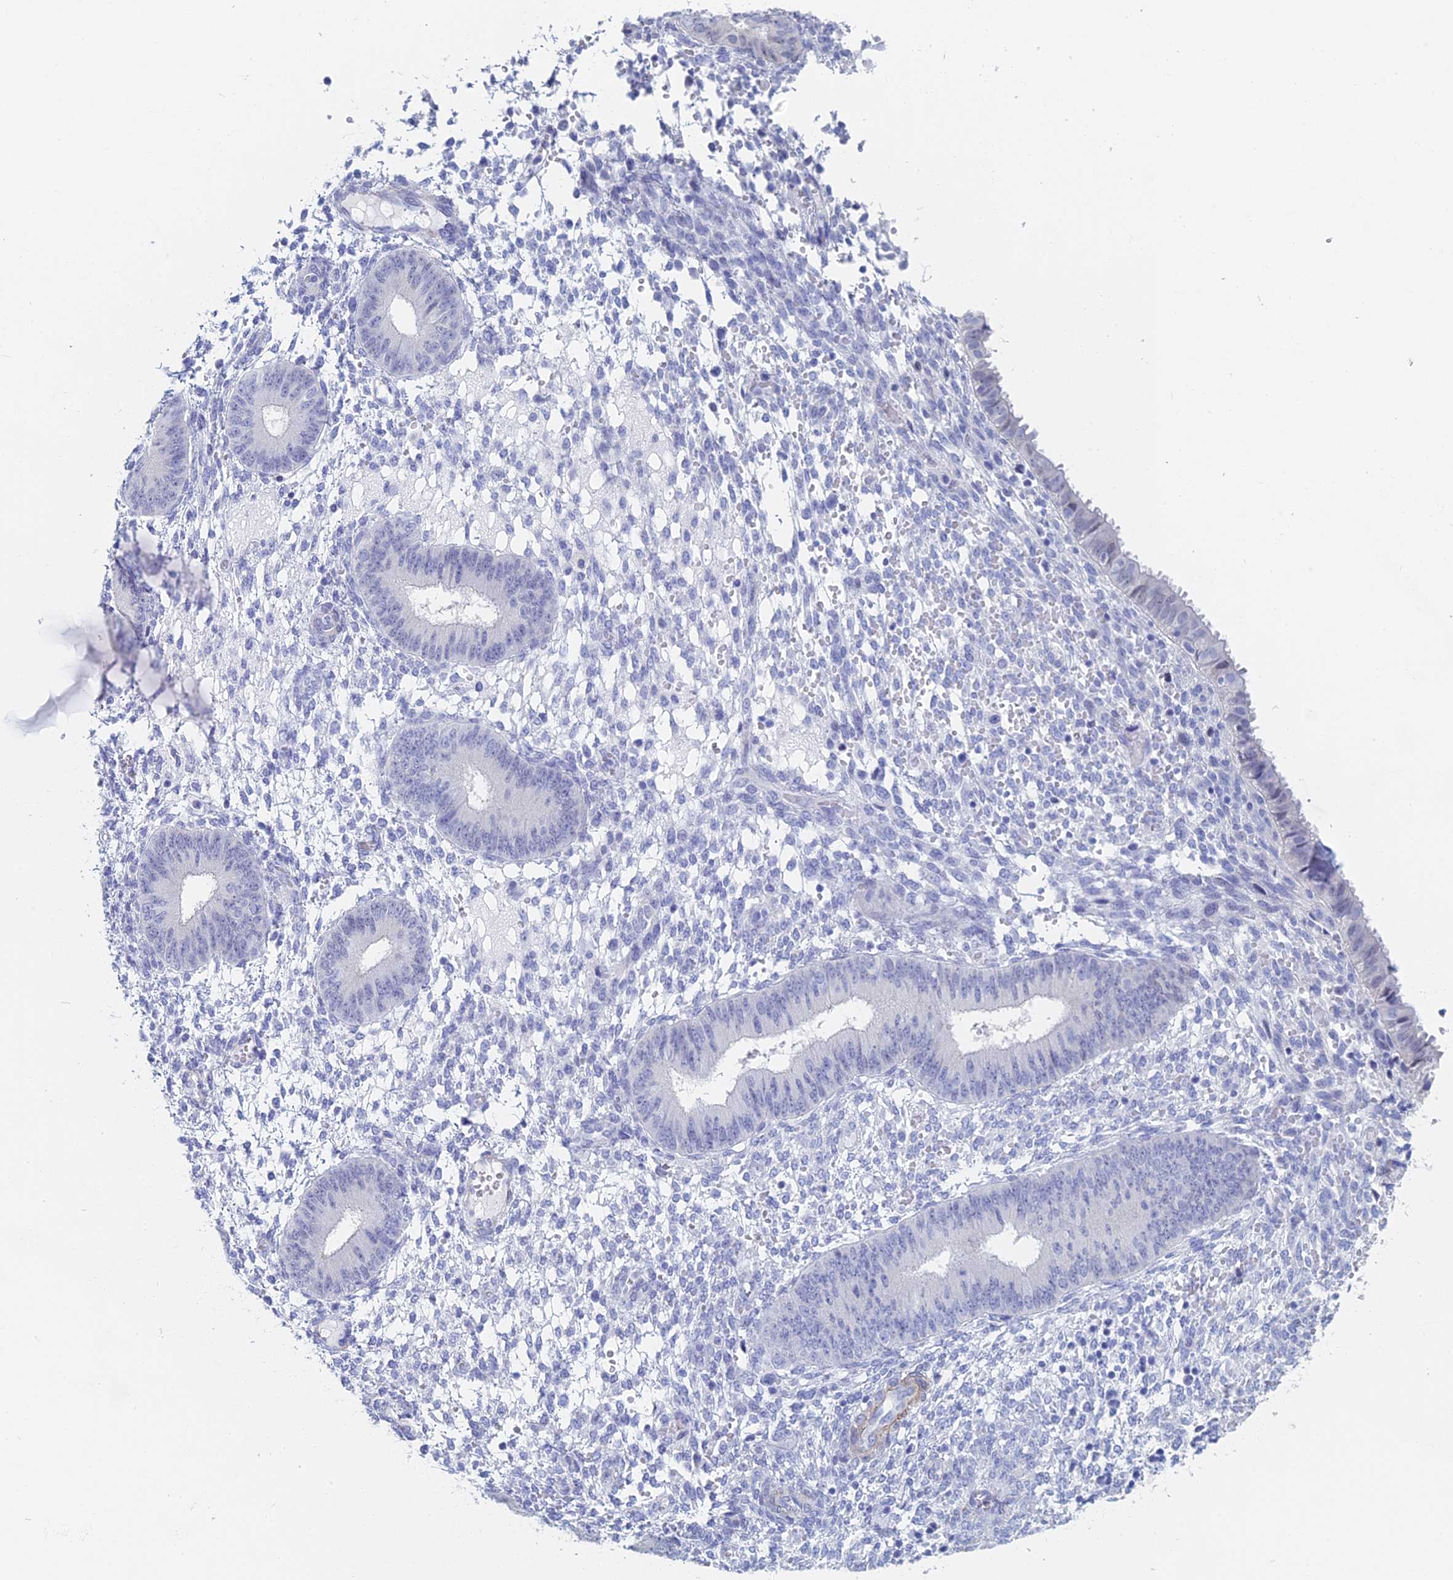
{"staining": {"intensity": "negative", "quantity": "none", "location": "none"}, "tissue": "endometrium", "cell_type": "Cells in endometrial stroma", "image_type": "normal", "snomed": [{"axis": "morphology", "description": "Normal tissue, NOS"}, {"axis": "topography", "description": "Endometrium"}], "caption": "IHC micrograph of normal endometrium stained for a protein (brown), which demonstrates no positivity in cells in endometrial stroma.", "gene": "KCNK18", "patient": {"sex": "female", "age": 49}}